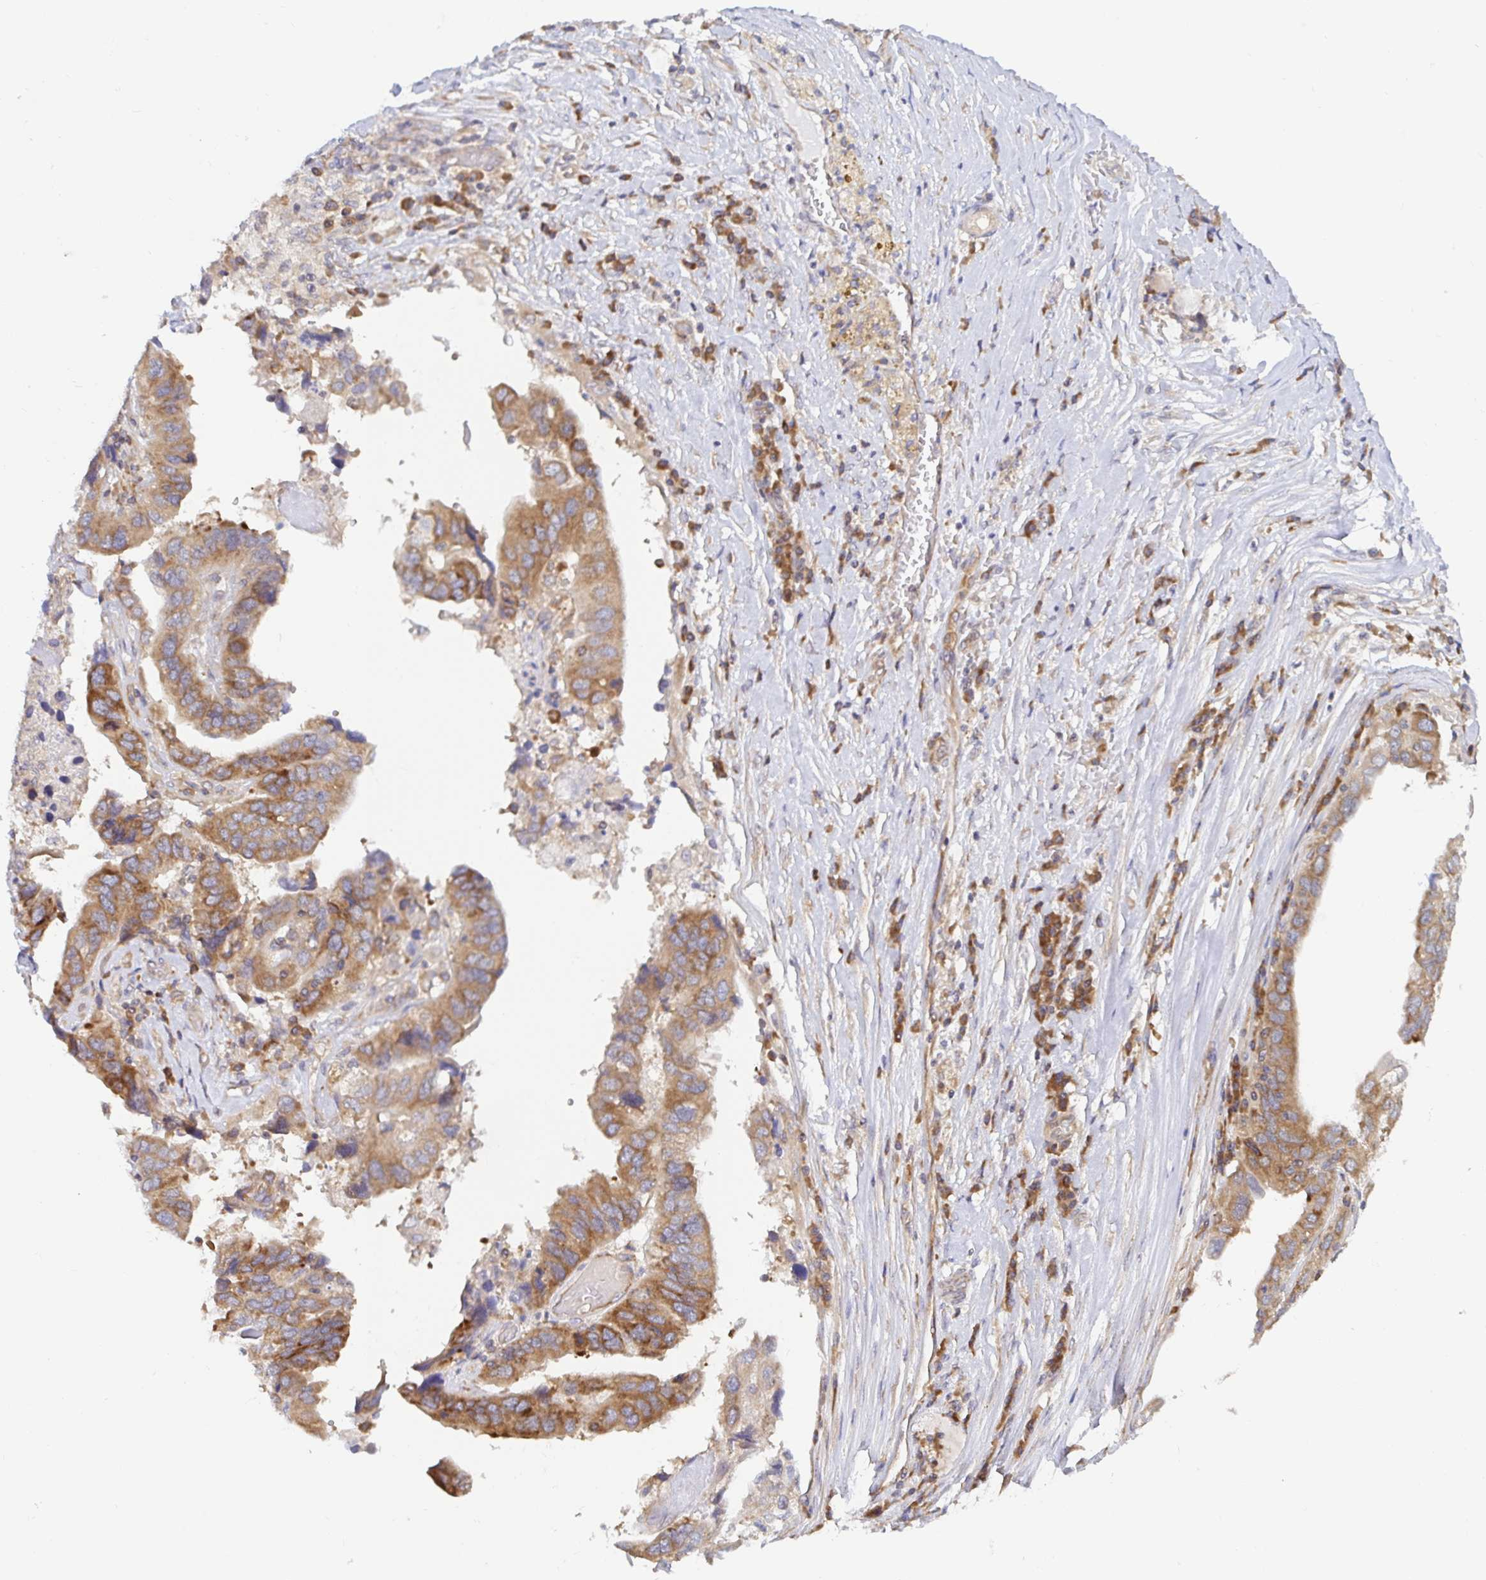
{"staining": {"intensity": "moderate", "quantity": ">75%", "location": "cytoplasmic/membranous"}, "tissue": "ovarian cancer", "cell_type": "Tumor cells", "image_type": "cancer", "snomed": [{"axis": "morphology", "description": "Cystadenocarcinoma, serous, NOS"}, {"axis": "topography", "description": "Ovary"}], "caption": "Immunohistochemical staining of human ovarian cancer (serous cystadenocarcinoma) demonstrates medium levels of moderate cytoplasmic/membranous protein staining in about >75% of tumor cells. (DAB (3,3'-diaminobenzidine) IHC with brightfield microscopy, high magnification).", "gene": "LARP1", "patient": {"sex": "female", "age": 79}}